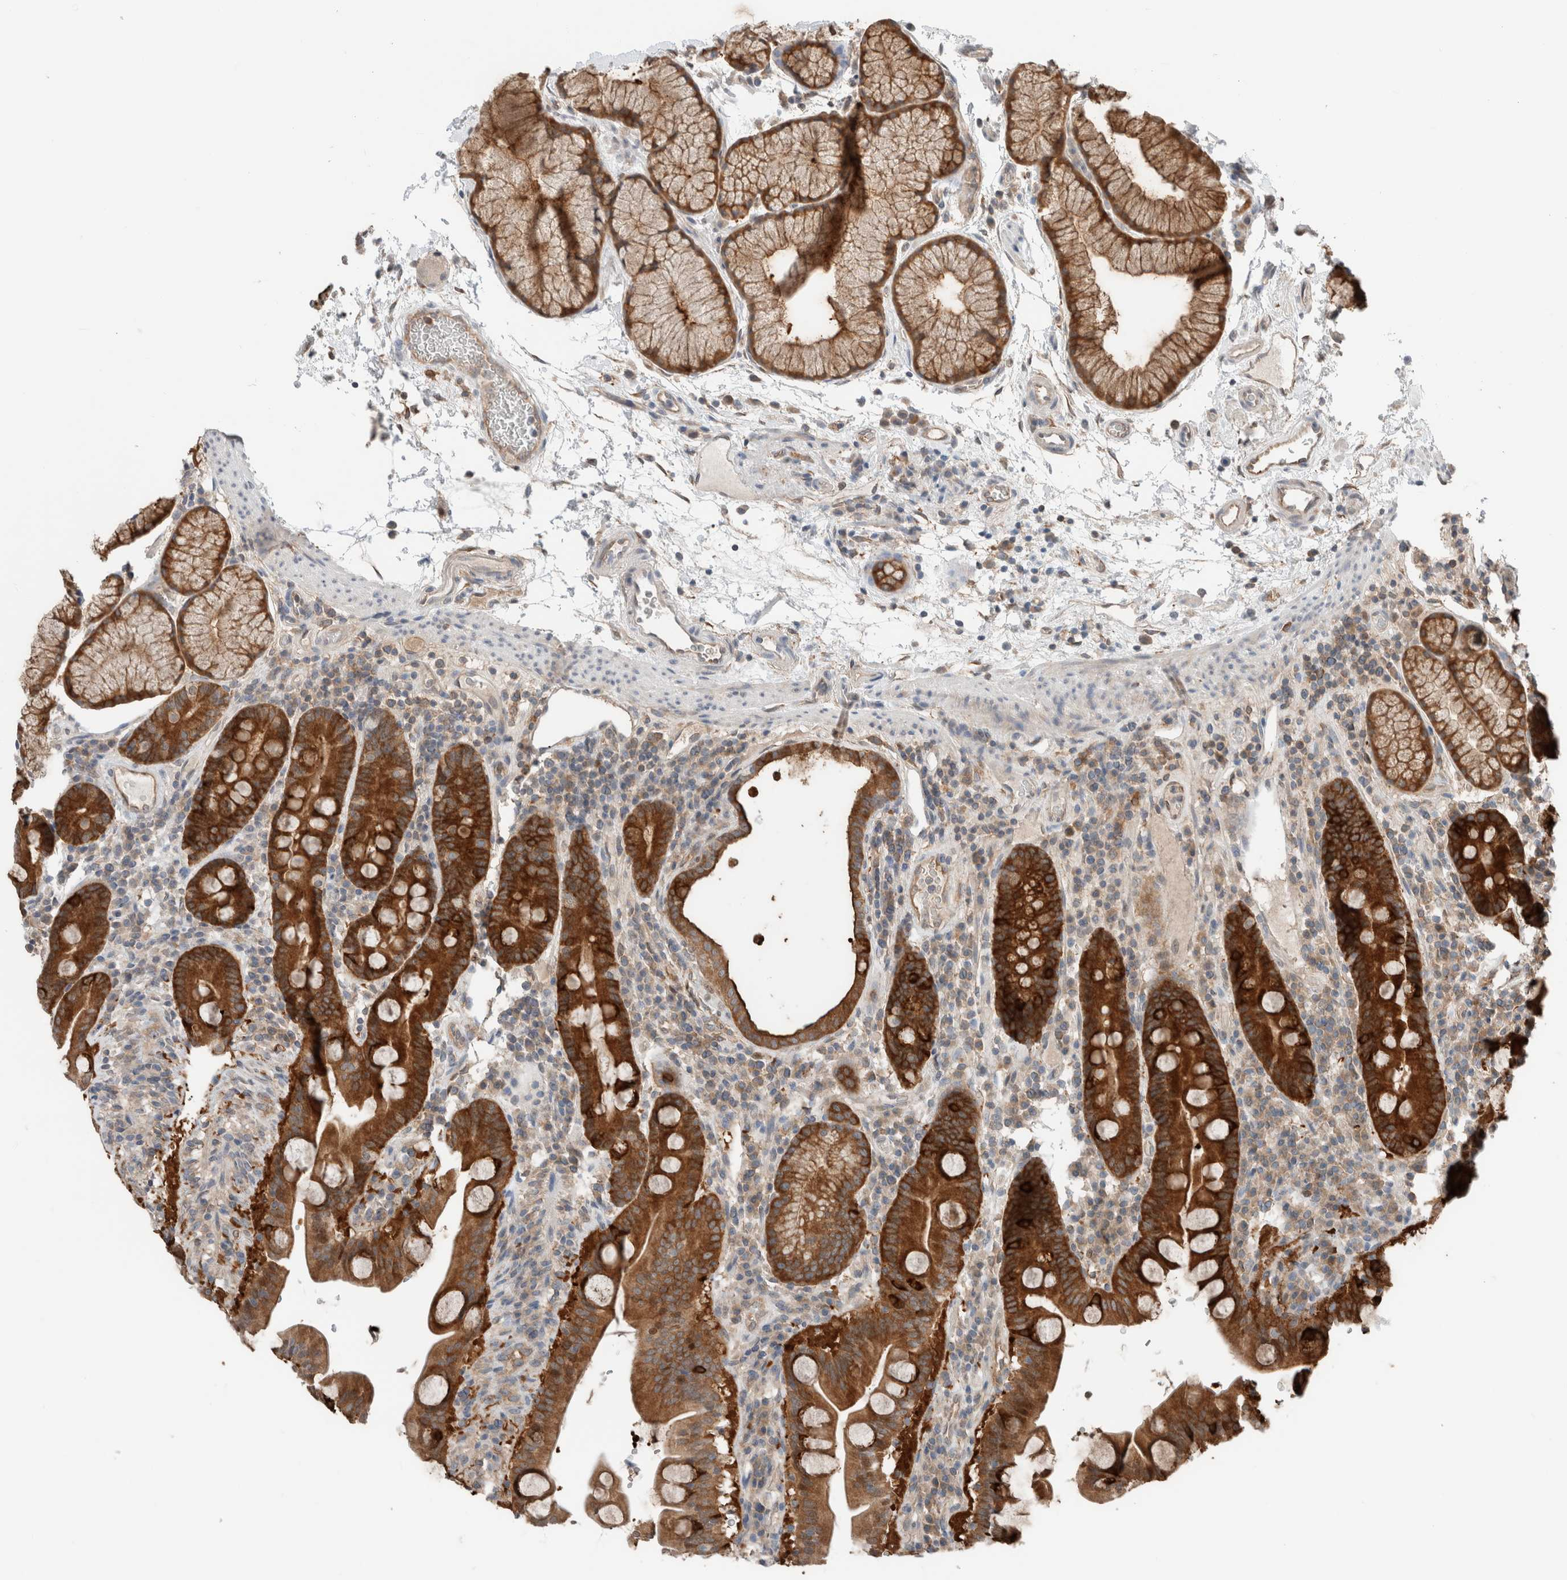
{"staining": {"intensity": "strong", "quantity": ">75%", "location": "cytoplasmic/membranous"}, "tissue": "duodenum", "cell_type": "Glandular cells", "image_type": "normal", "snomed": [{"axis": "morphology", "description": "Normal tissue, NOS"}, {"axis": "topography", "description": "Duodenum"}], "caption": "Glandular cells display high levels of strong cytoplasmic/membranous positivity in about >75% of cells in normal duodenum.", "gene": "XPNPEP1", "patient": {"sex": "male", "age": 54}}